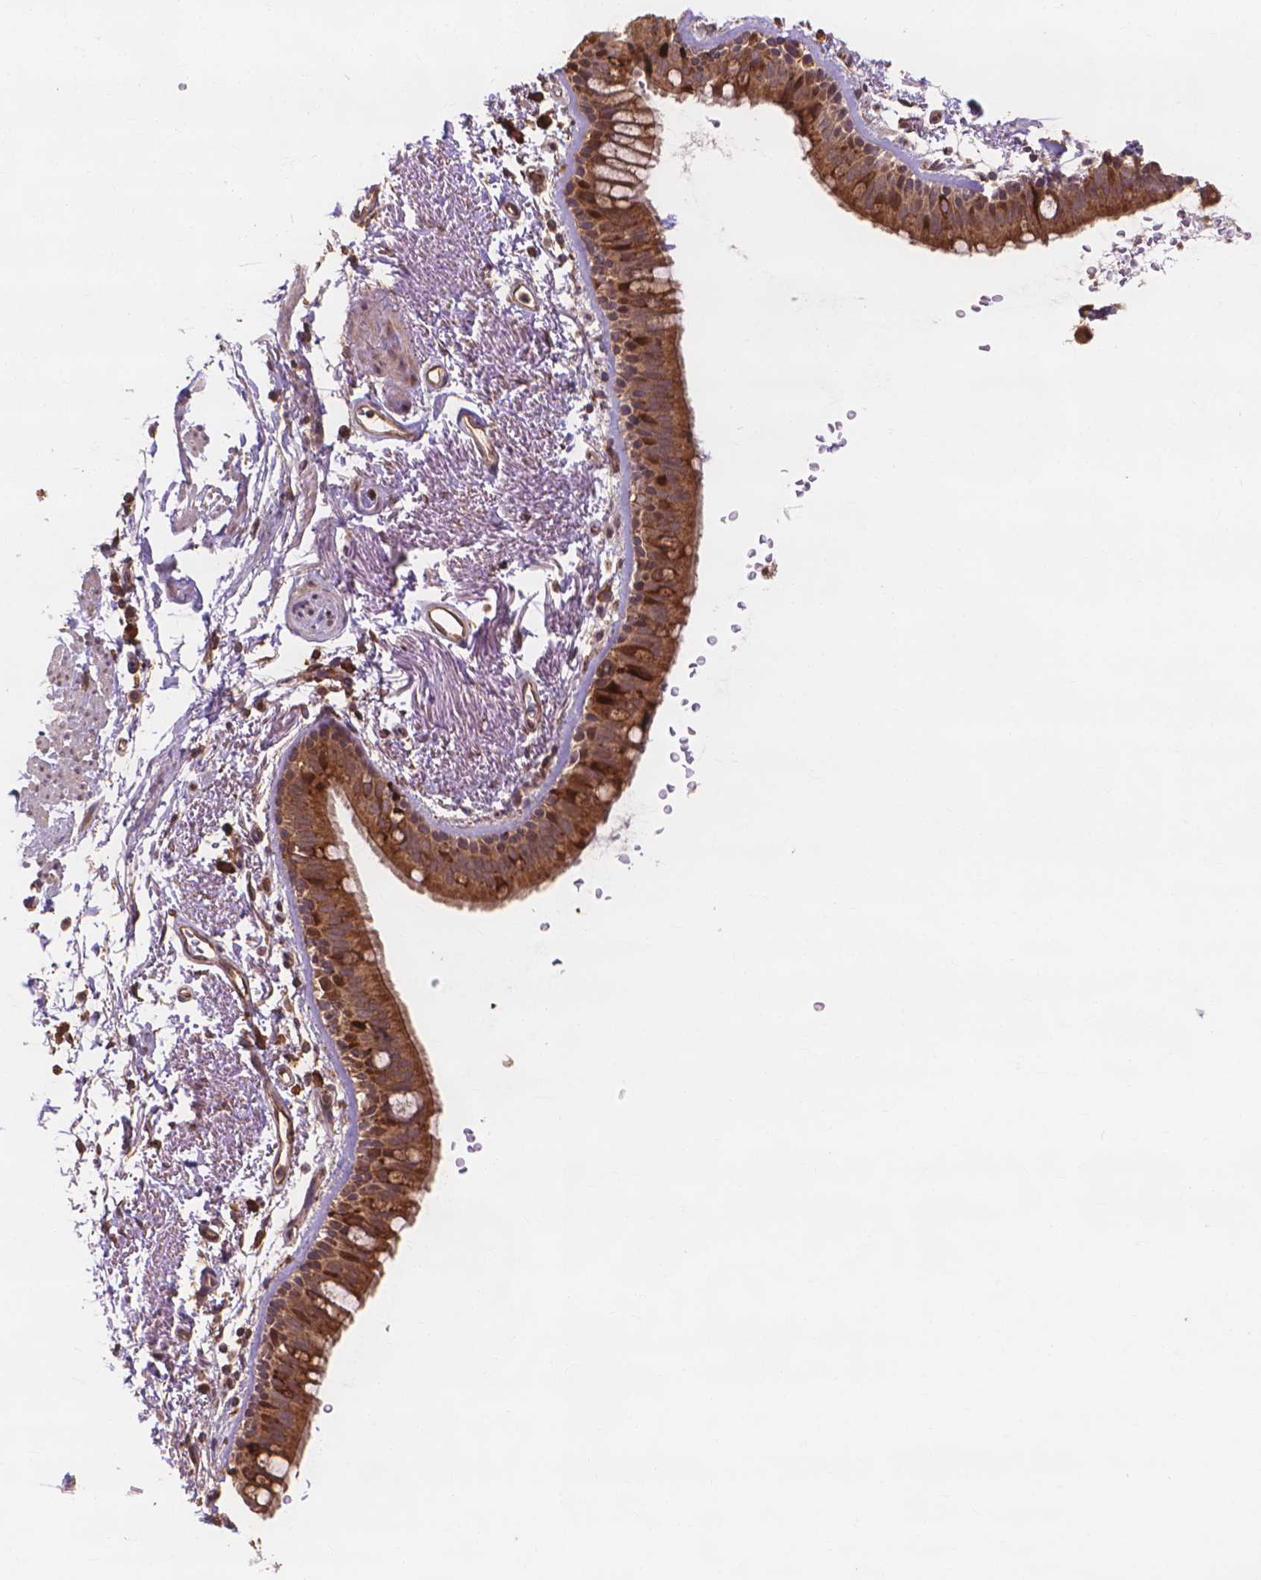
{"staining": {"intensity": "strong", "quantity": ">75%", "location": "cytoplasmic/membranous"}, "tissue": "bronchus", "cell_type": "Respiratory epithelial cells", "image_type": "normal", "snomed": [{"axis": "morphology", "description": "Normal tissue, NOS"}, {"axis": "topography", "description": "Lymph node"}, {"axis": "topography", "description": "Bronchus"}], "caption": "Protein expression analysis of unremarkable human bronchus reveals strong cytoplasmic/membranous staining in about >75% of respiratory epithelial cells.", "gene": "TAB2", "patient": {"sex": "female", "age": 70}}